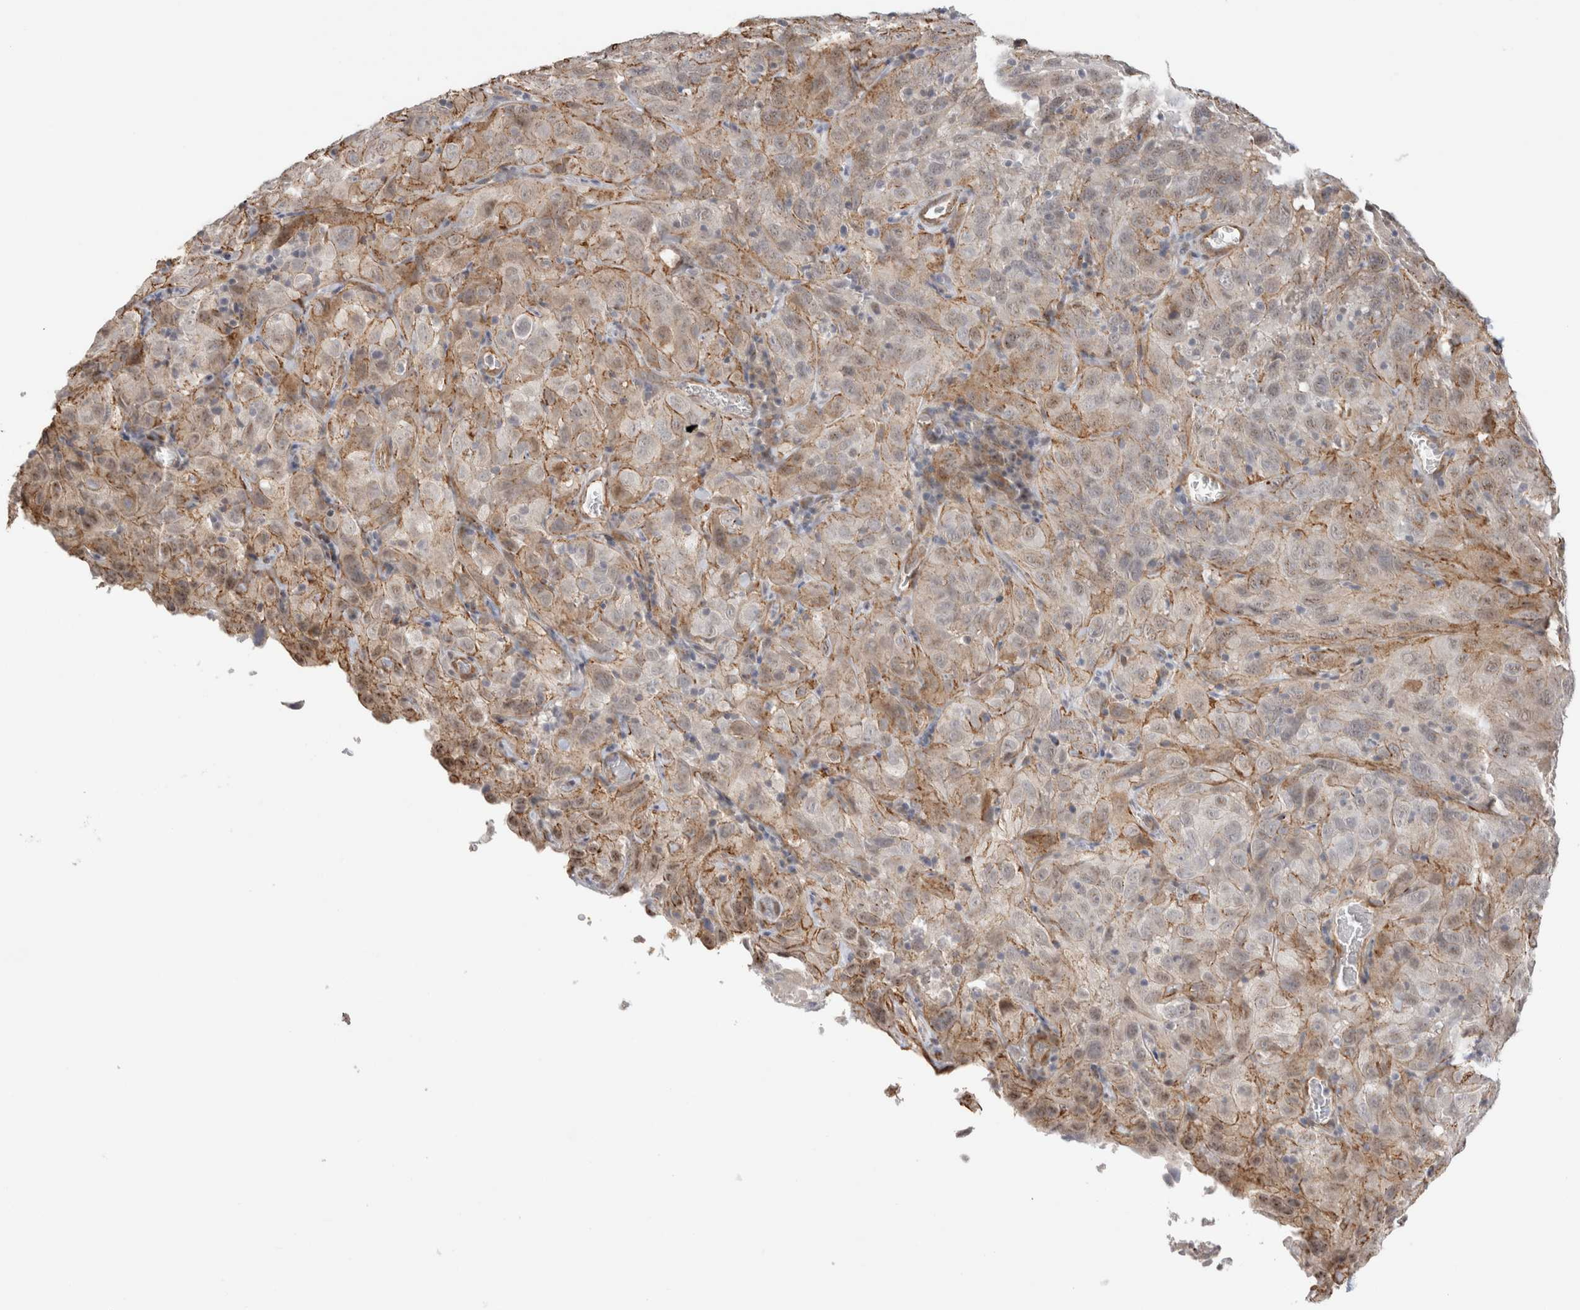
{"staining": {"intensity": "weak", "quantity": "<25%", "location": "cytoplasmic/membranous"}, "tissue": "cervical cancer", "cell_type": "Tumor cells", "image_type": "cancer", "snomed": [{"axis": "morphology", "description": "Squamous cell carcinoma, NOS"}, {"axis": "topography", "description": "Cervix"}], "caption": "Tumor cells are negative for brown protein staining in cervical cancer.", "gene": "CAAP1", "patient": {"sex": "female", "age": 32}}